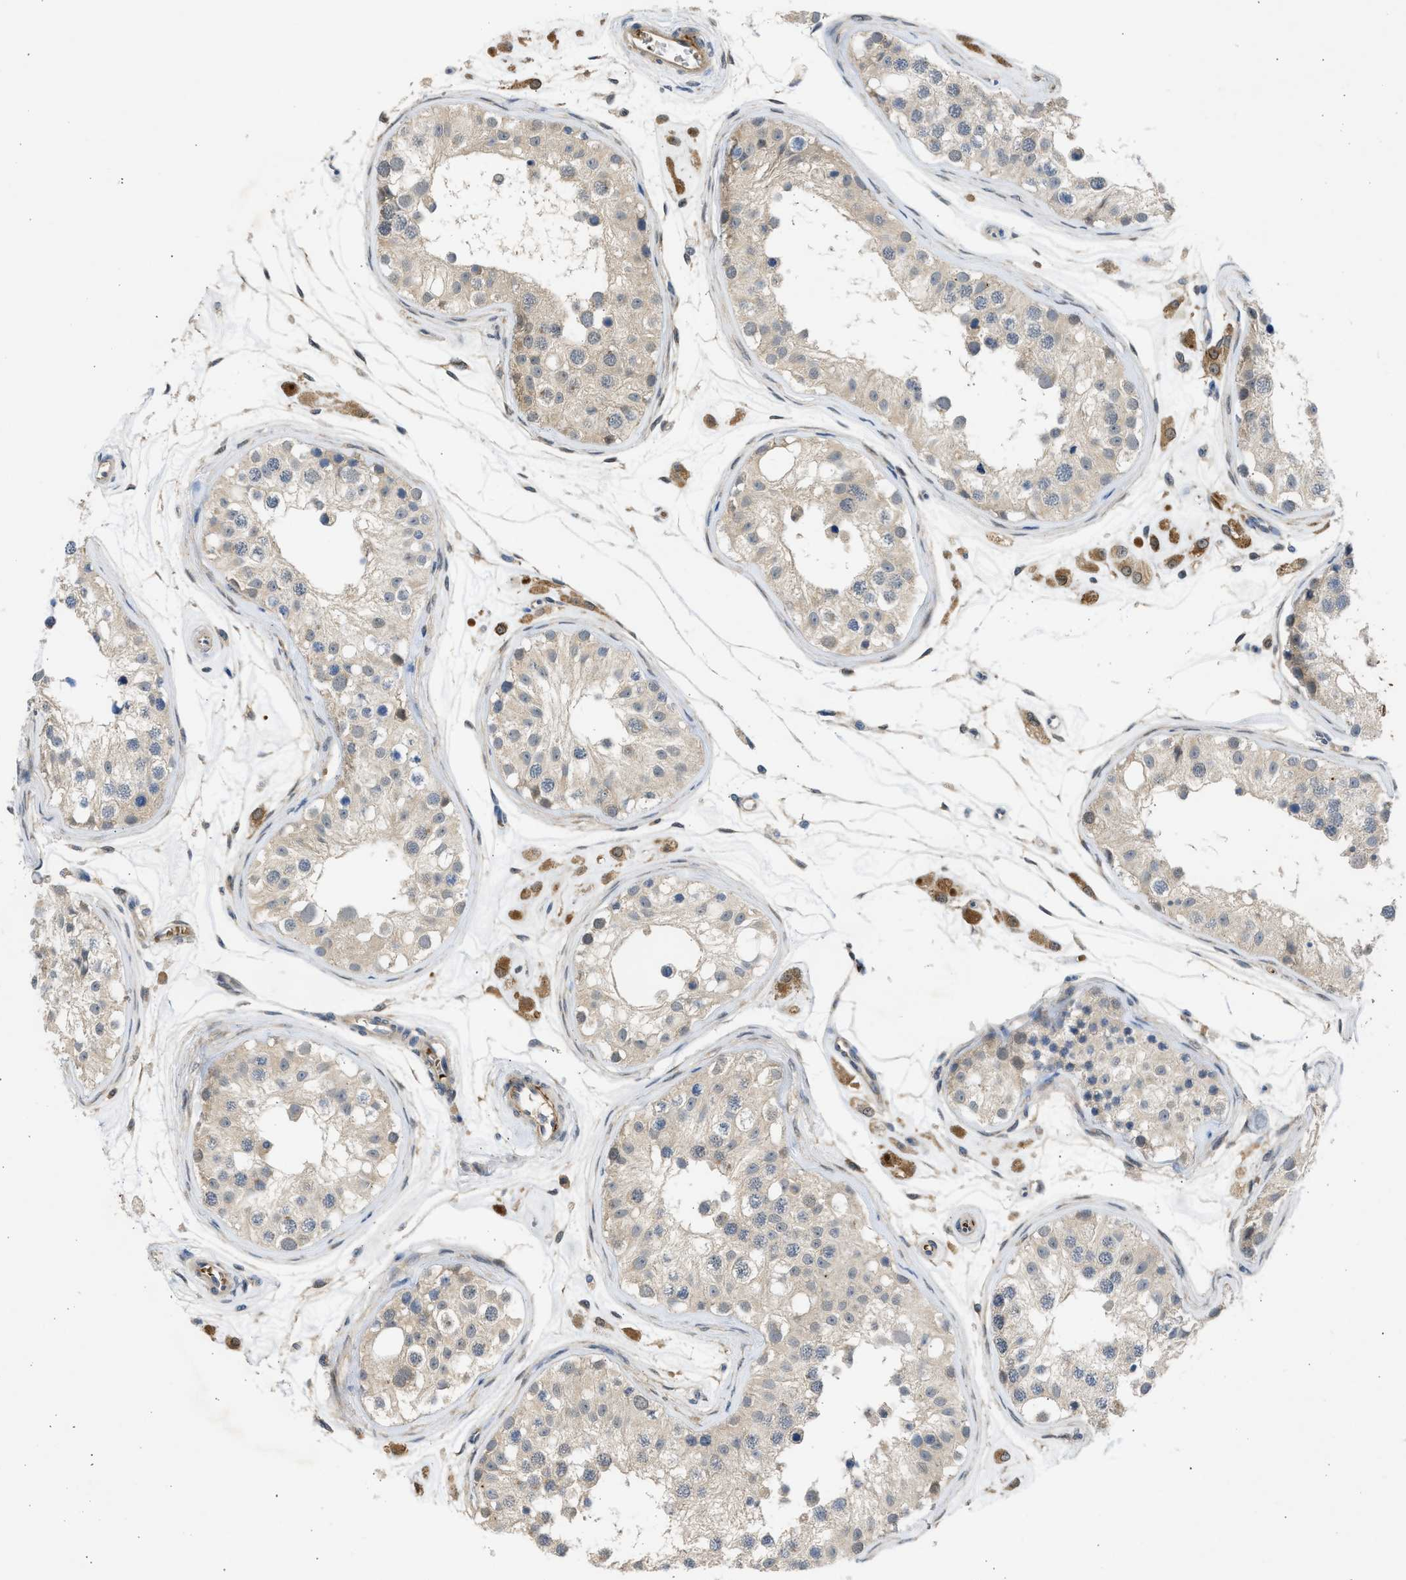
{"staining": {"intensity": "weak", "quantity": "25%-75%", "location": "cytoplasmic/membranous"}, "tissue": "testis", "cell_type": "Cells in seminiferous ducts", "image_type": "normal", "snomed": [{"axis": "morphology", "description": "Normal tissue, NOS"}, {"axis": "morphology", "description": "Adenocarcinoma, metastatic, NOS"}, {"axis": "topography", "description": "Testis"}], "caption": "Approximately 25%-75% of cells in seminiferous ducts in unremarkable testis show weak cytoplasmic/membranous protein positivity as visualized by brown immunohistochemical staining.", "gene": "MAPK7", "patient": {"sex": "male", "age": 26}}